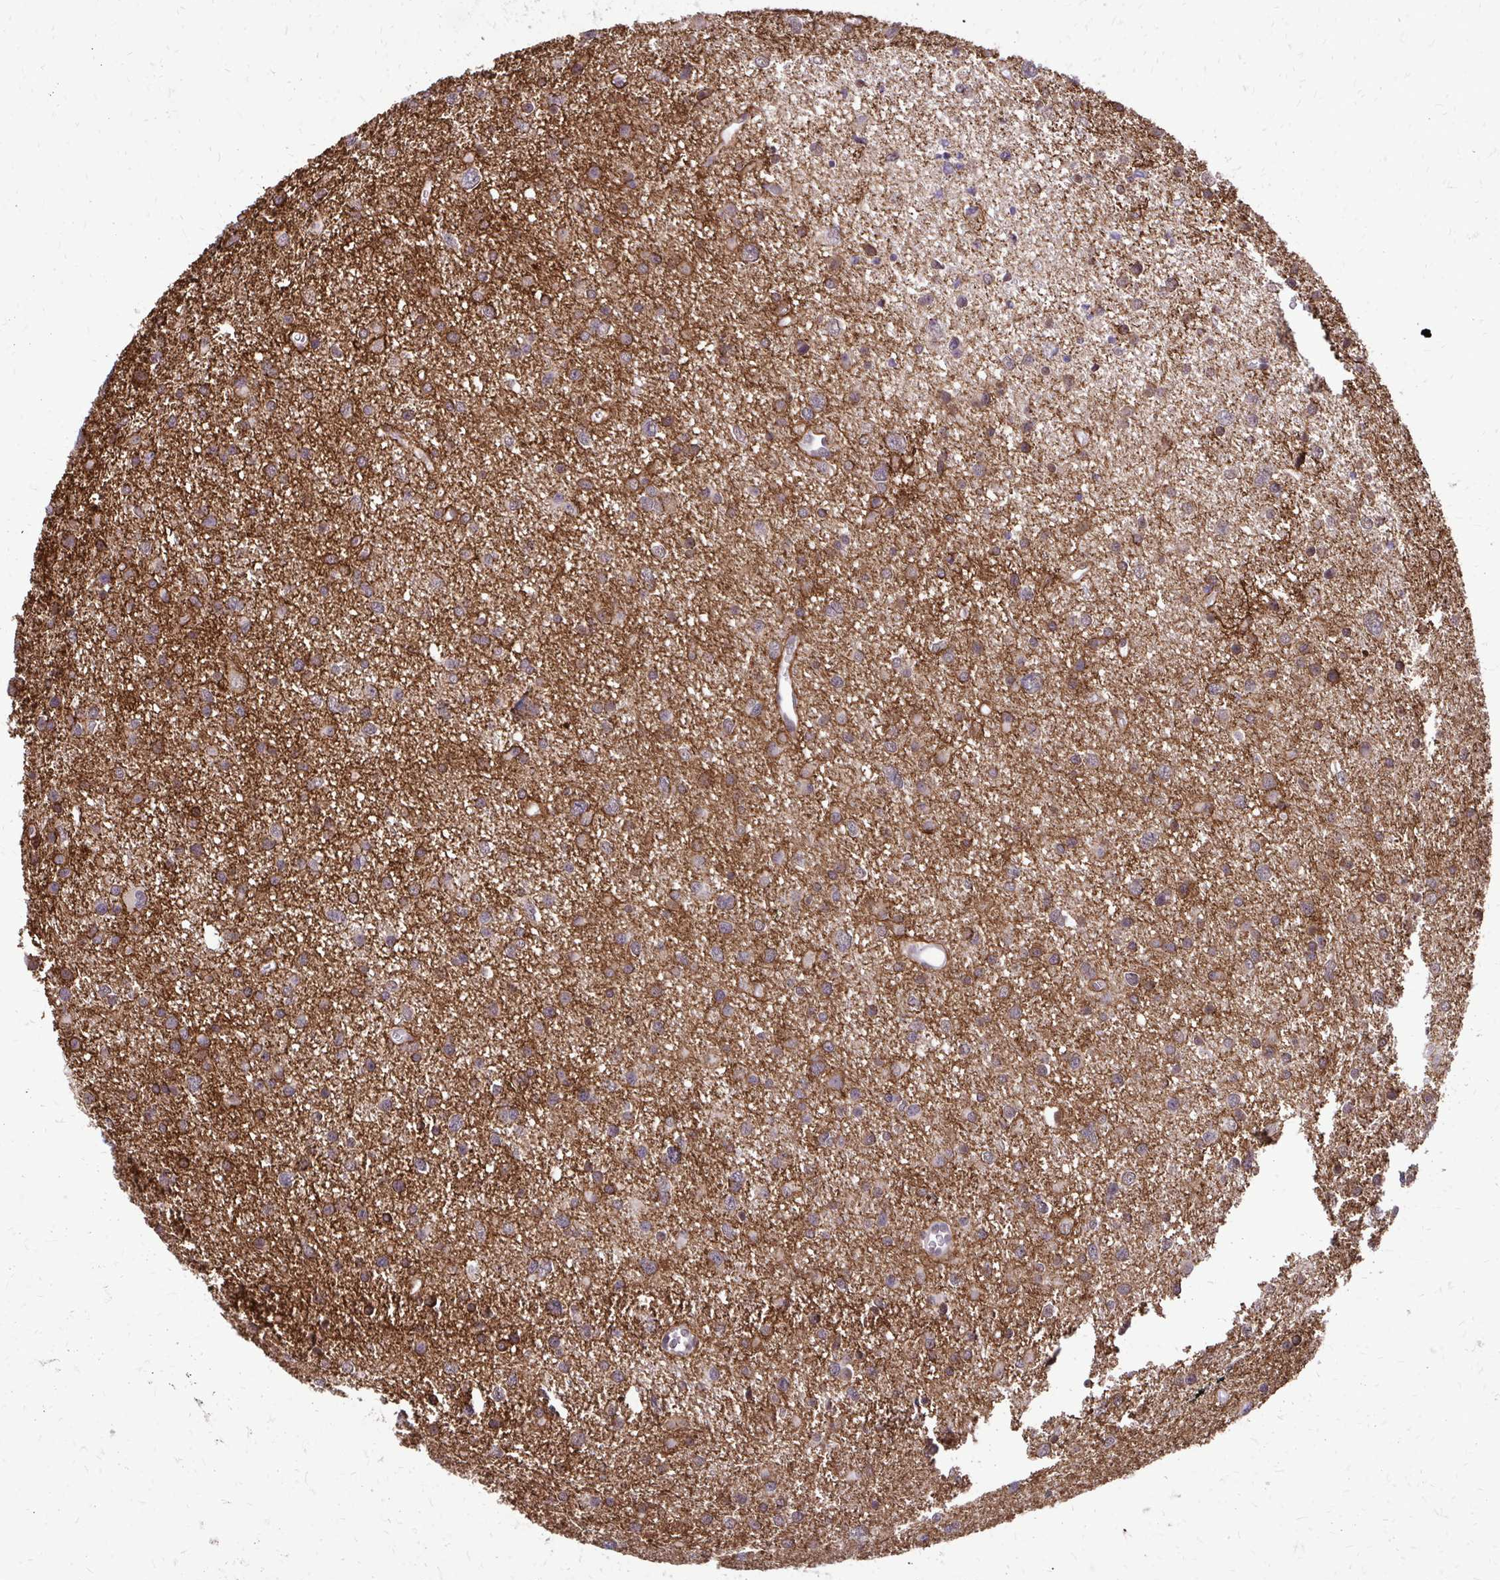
{"staining": {"intensity": "moderate", "quantity": ">75%", "location": "cytoplasmic/membranous"}, "tissue": "glioma", "cell_type": "Tumor cells", "image_type": "cancer", "snomed": [{"axis": "morphology", "description": "Glioma, malignant, Low grade"}, {"axis": "topography", "description": "Brain"}], "caption": "Immunohistochemical staining of human malignant glioma (low-grade) shows medium levels of moderate cytoplasmic/membranous staining in about >75% of tumor cells.", "gene": "AKAP5", "patient": {"sex": "female", "age": 55}}